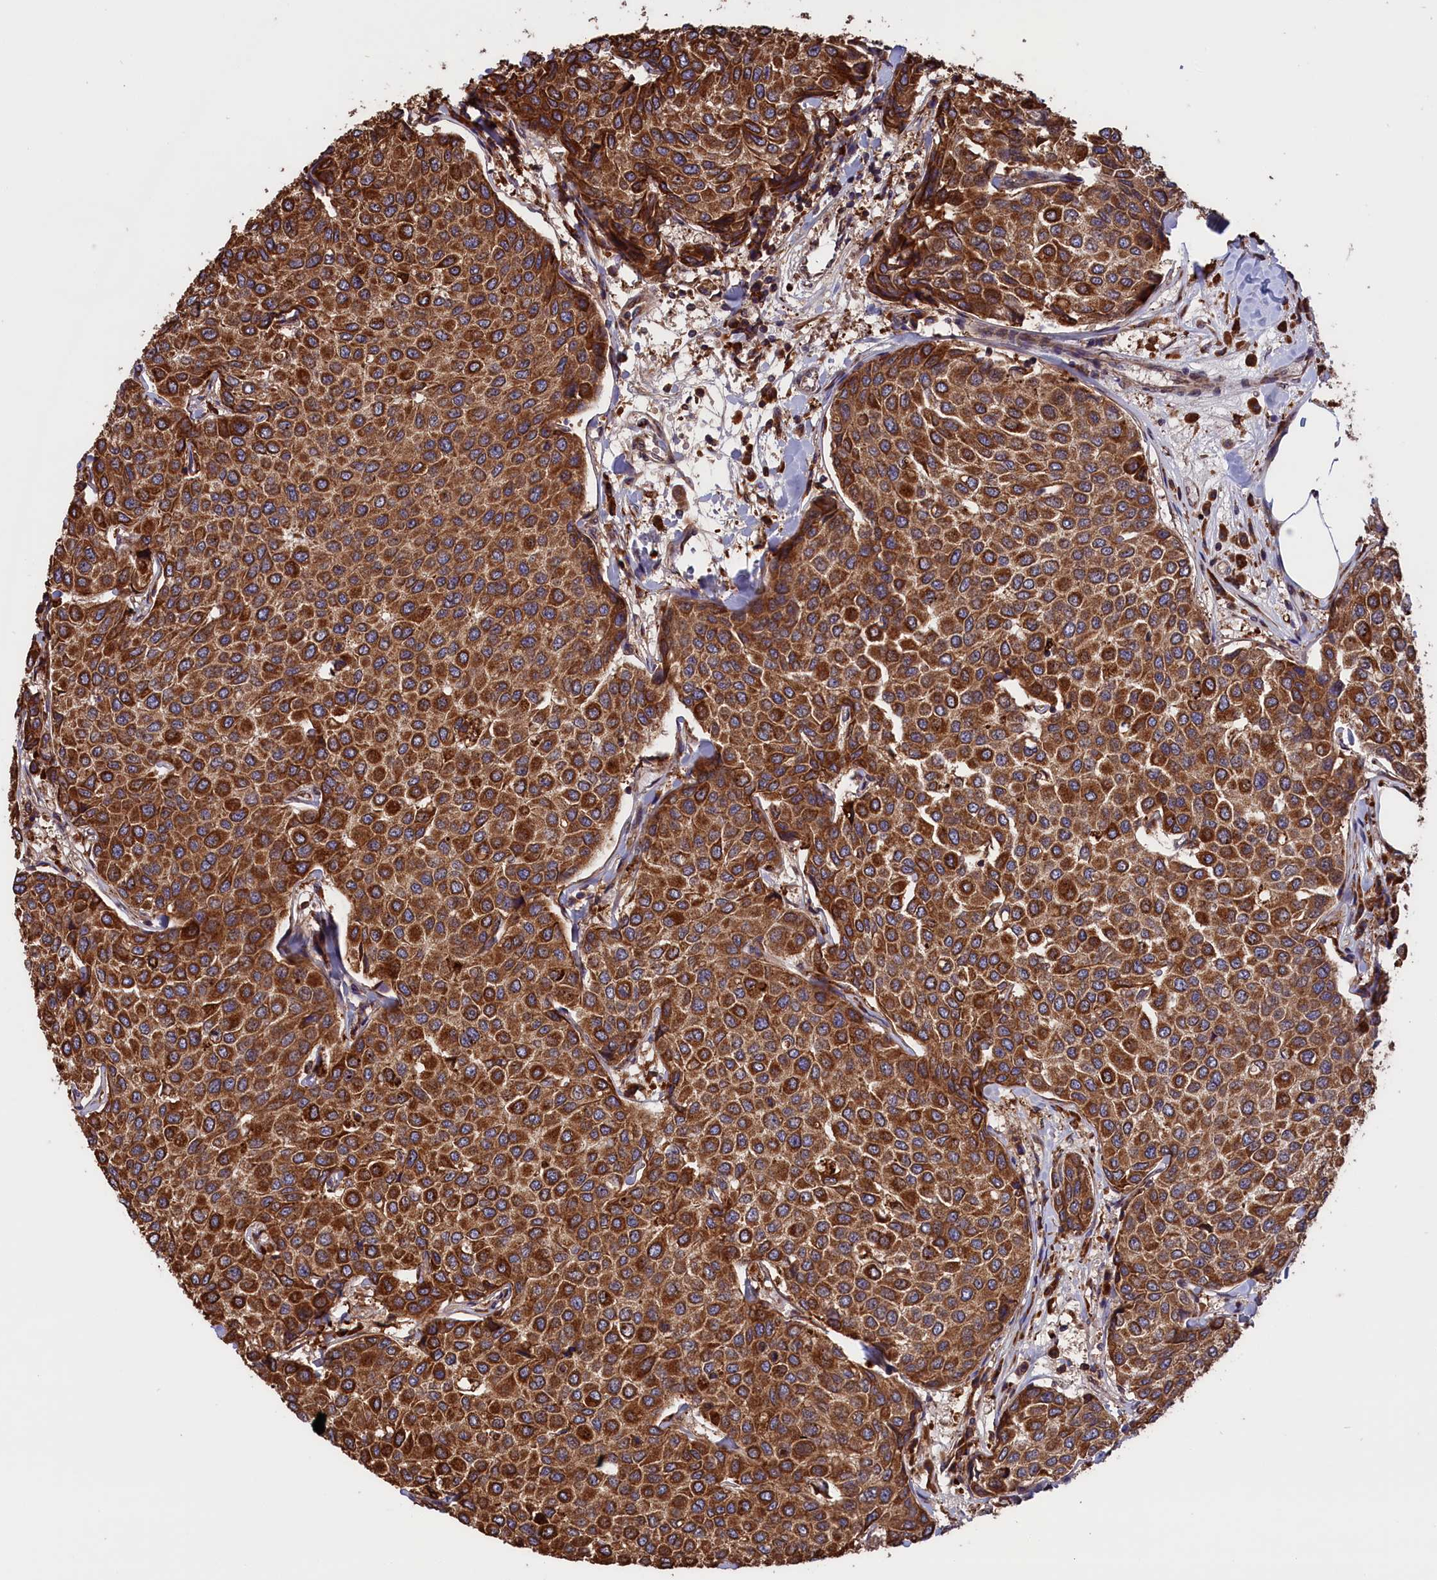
{"staining": {"intensity": "strong", "quantity": ">75%", "location": "cytoplasmic/membranous"}, "tissue": "breast cancer", "cell_type": "Tumor cells", "image_type": "cancer", "snomed": [{"axis": "morphology", "description": "Duct carcinoma"}, {"axis": "topography", "description": "Breast"}], "caption": "Human intraductal carcinoma (breast) stained for a protein (brown) demonstrates strong cytoplasmic/membranous positive positivity in about >75% of tumor cells.", "gene": "PLA2G4C", "patient": {"sex": "female", "age": 55}}